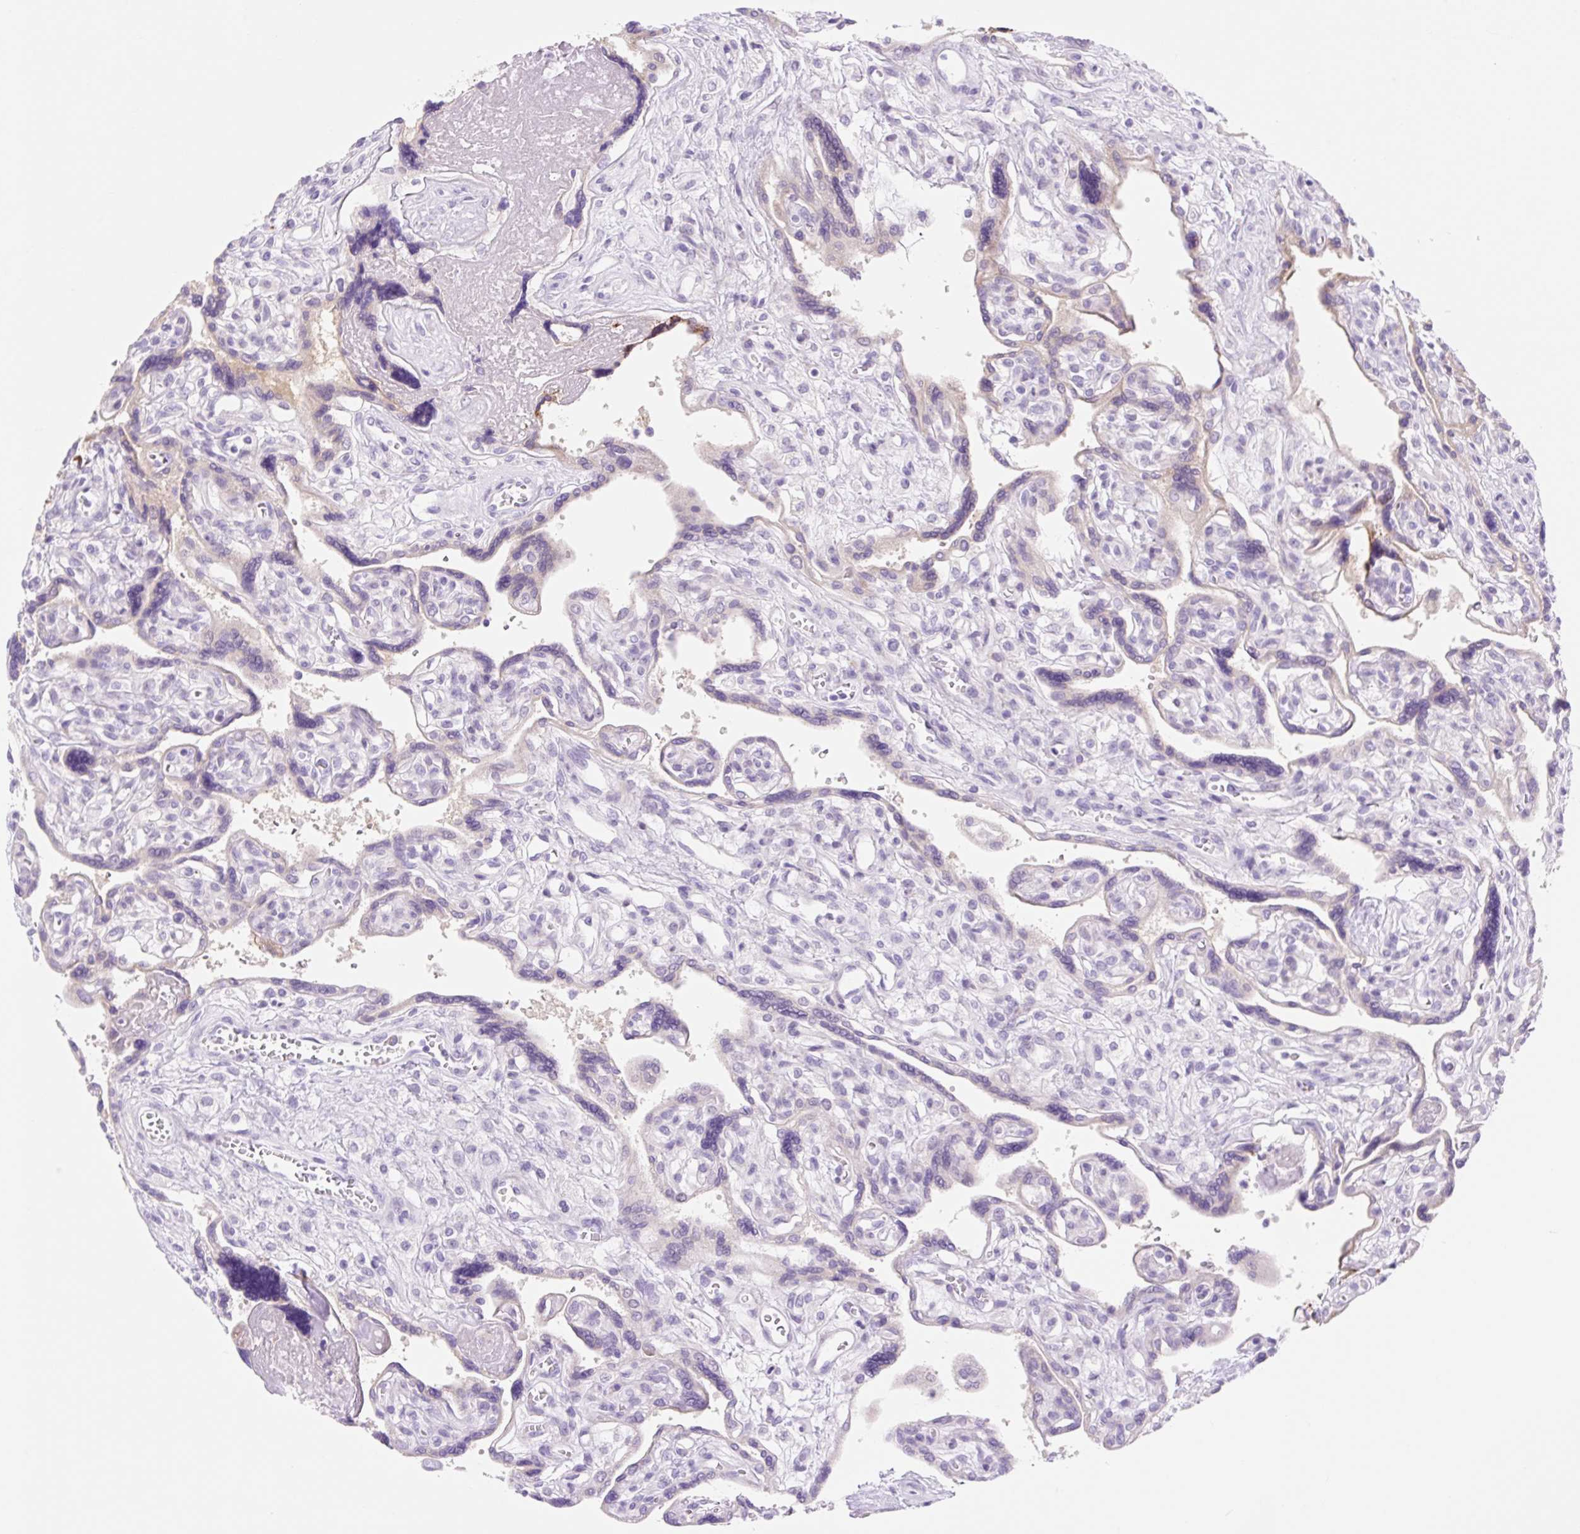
{"staining": {"intensity": "moderate", "quantity": "<25%", "location": "cytoplasmic/membranous,nuclear"}, "tissue": "placenta", "cell_type": "Trophoblastic cells", "image_type": "normal", "snomed": [{"axis": "morphology", "description": "Normal tissue, NOS"}, {"axis": "topography", "description": "Placenta"}], "caption": "Moderate cytoplasmic/membranous,nuclear staining is present in about <25% of trophoblastic cells in unremarkable placenta.", "gene": "ZNF121", "patient": {"sex": "female", "age": 39}}